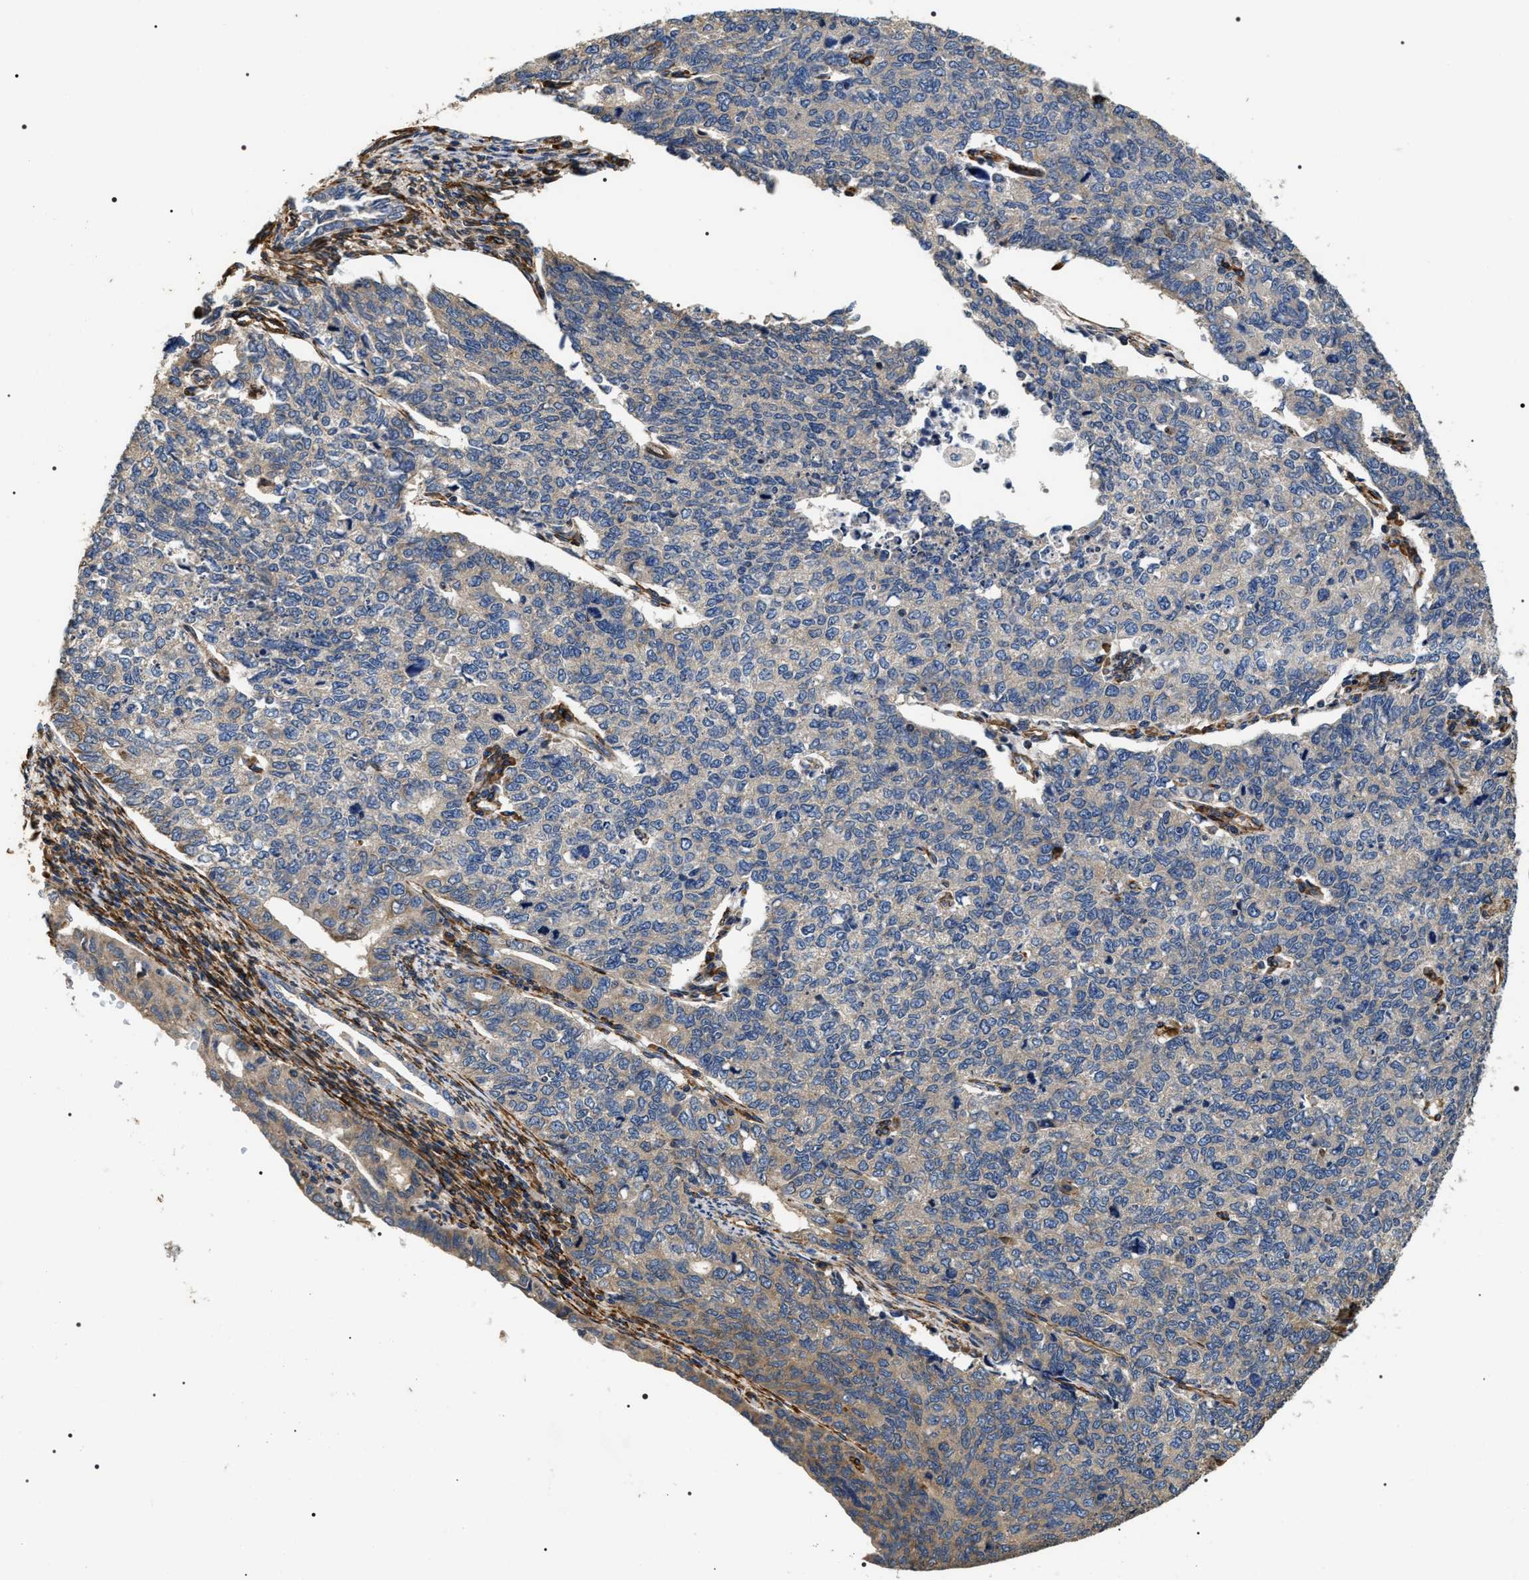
{"staining": {"intensity": "negative", "quantity": "none", "location": "none"}, "tissue": "cervical cancer", "cell_type": "Tumor cells", "image_type": "cancer", "snomed": [{"axis": "morphology", "description": "Squamous cell carcinoma, NOS"}, {"axis": "topography", "description": "Cervix"}], "caption": "High power microscopy micrograph of an IHC image of cervical squamous cell carcinoma, revealing no significant staining in tumor cells.", "gene": "ZC3HAV1L", "patient": {"sex": "female", "age": 63}}